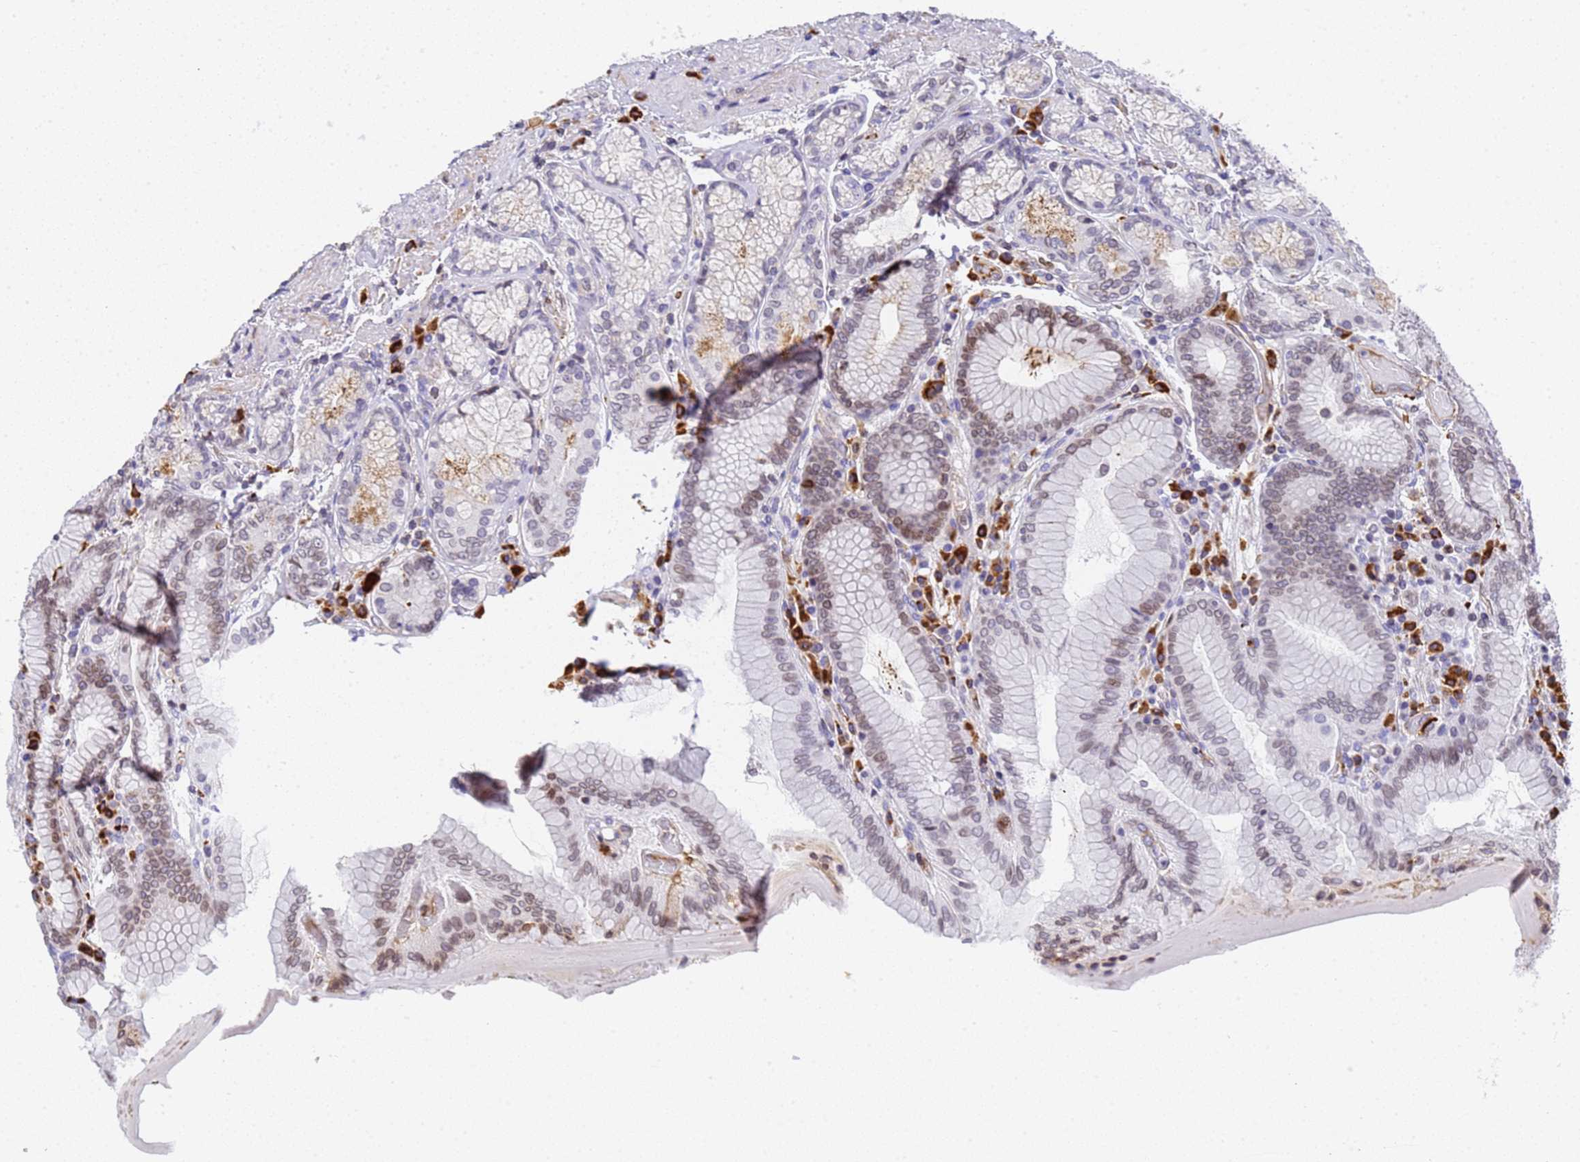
{"staining": {"intensity": "moderate", "quantity": "<25%", "location": "cytoplasmic/membranous,nuclear"}, "tissue": "stomach", "cell_type": "Glandular cells", "image_type": "normal", "snomed": [{"axis": "morphology", "description": "Normal tissue, NOS"}, {"axis": "topography", "description": "Stomach, upper"}, {"axis": "topography", "description": "Stomach, lower"}], "caption": "Brown immunohistochemical staining in unremarkable human stomach shows moderate cytoplasmic/membranous,nuclear positivity in about <25% of glandular cells.", "gene": "IGFBP7", "patient": {"sex": "female", "age": 76}}